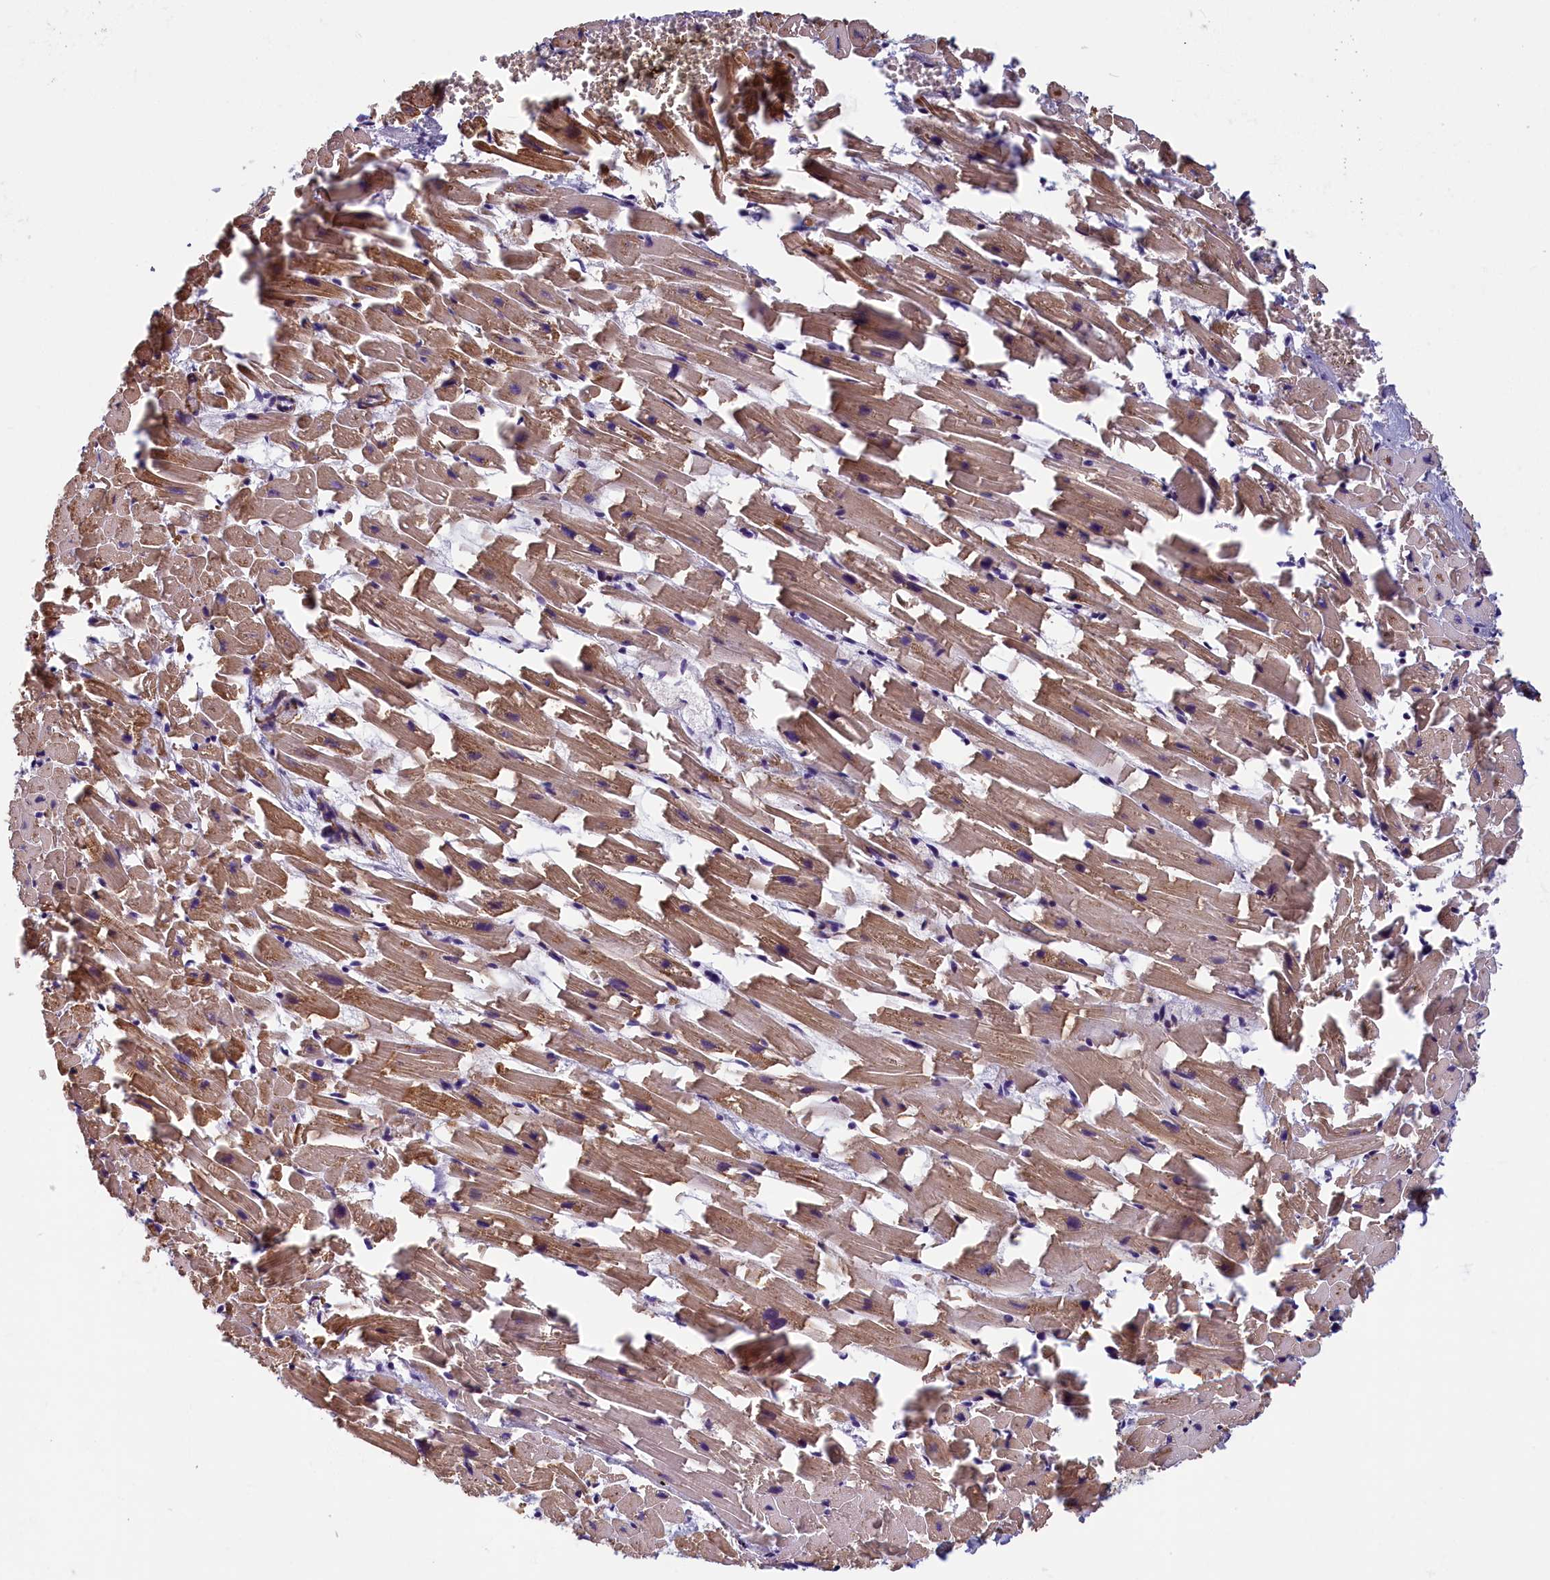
{"staining": {"intensity": "moderate", "quantity": ">75%", "location": "cytoplasmic/membranous"}, "tissue": "heart muscle", "cell_type": "Cardiomyocytes", "image_type": "normal", "snomed": [{"axis": "morphology", "description": "Normal tissue, NOS"}, {"axis": "topography", "description": "Heart"}], "caption": "Protein staining reveals moderate cytoplasmic/membranous positivity in approximately >75% of cardiomyocytes in benign heart muscle.", "gene": "BCL2L13", "patient": {"sex": "female", "age": 64}}